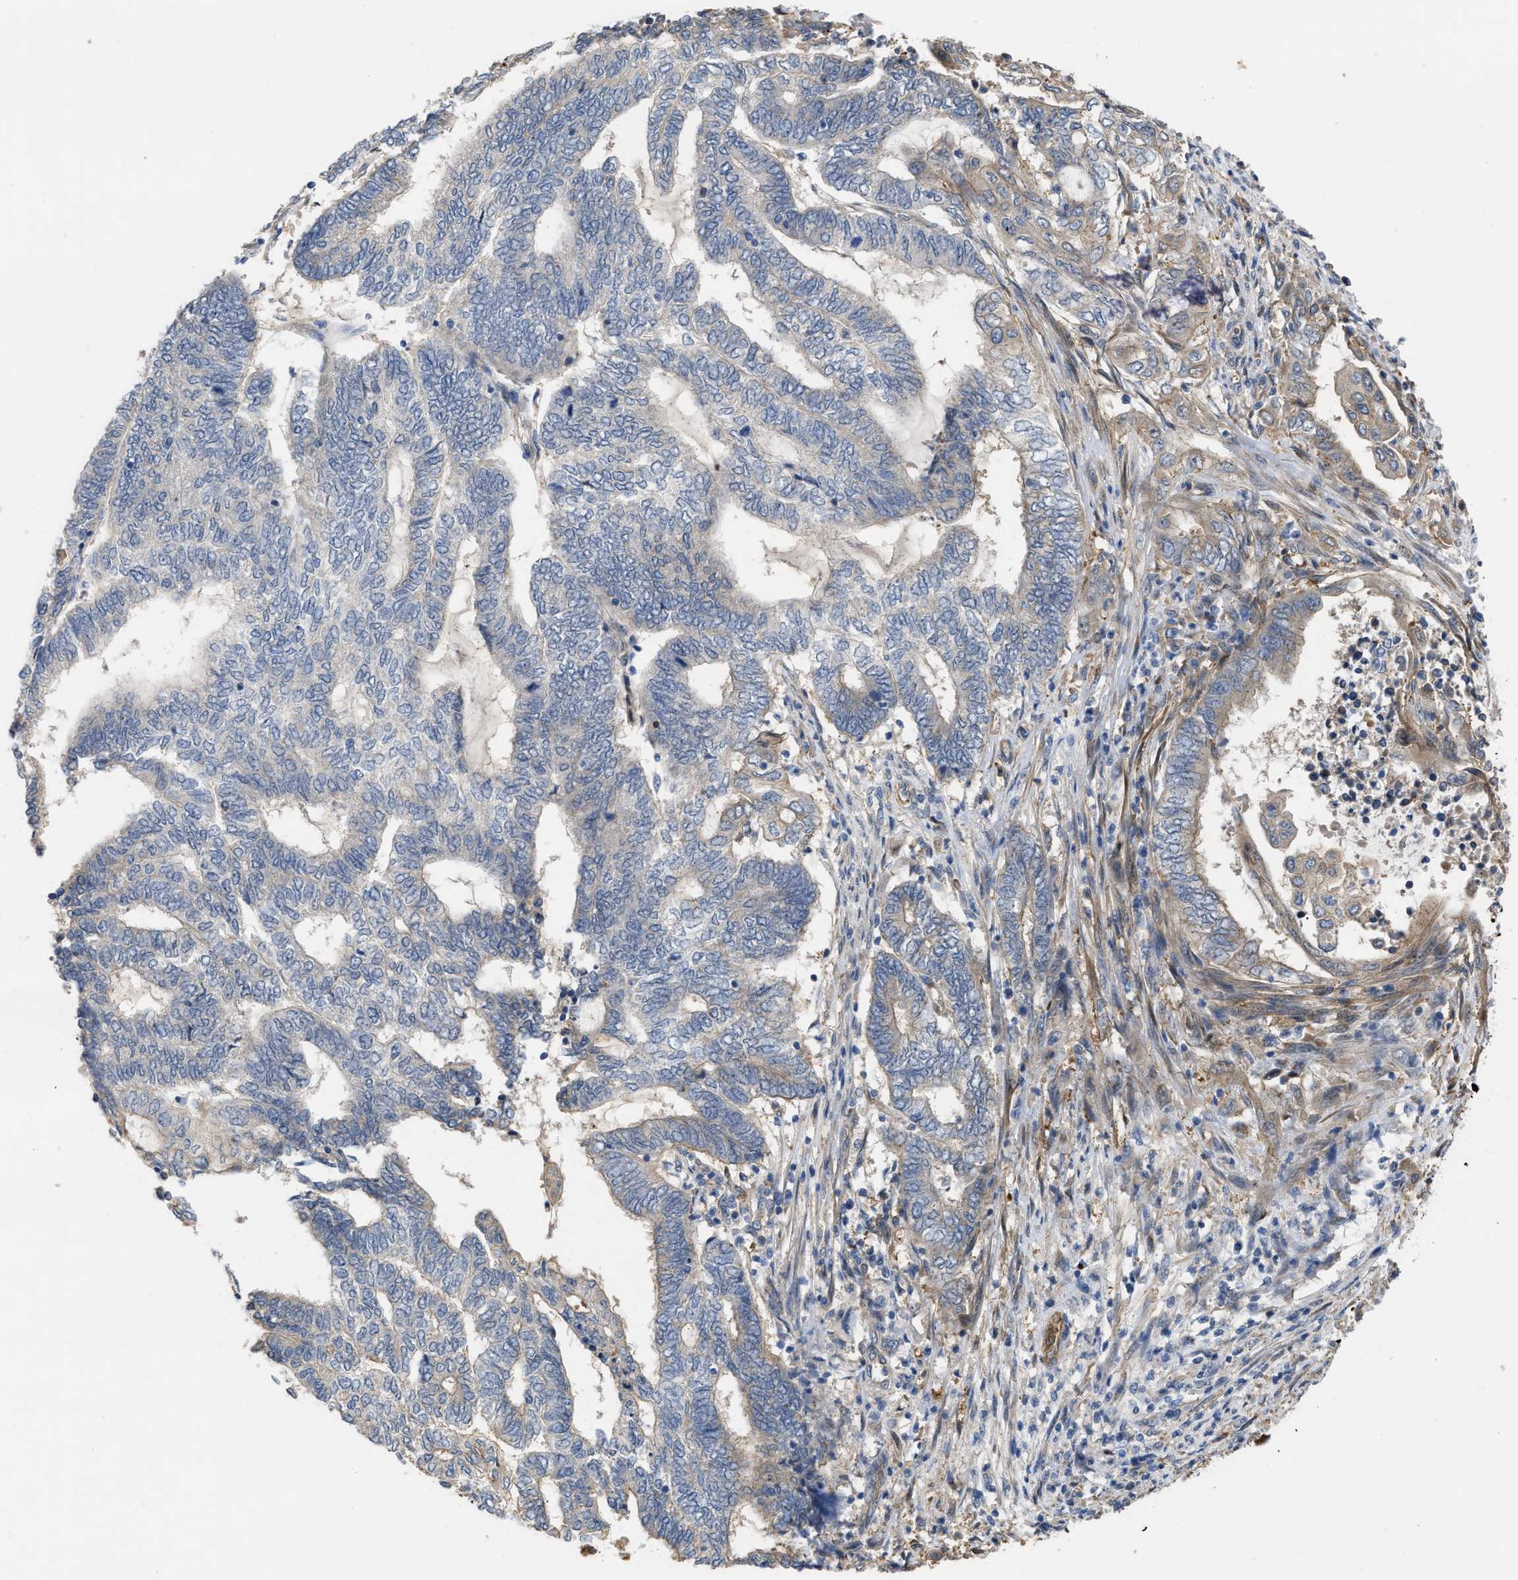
{"staining": {"intensity": "weak", "quantity": "<25%", "location": "cytoplasmic/membranous"}, "tissue": "endometrial cancer", "cell_type": "Tumor cells", "image_type": "cancer", "snomed": [{"axis": "morphology", "description": "Adenocarcinoma, NOS"}, {"axis": "topography", "description": "Uterus"}, {"axis": "topography", "description": "Endometrium"}], "caption": "Immunohistochemistry photomicrograph of human endometrial cancer (adenocarcinoma) stained for a protein (brown), which shows no positivity in tumor cells. Nuclei are stained in blue.", "gene": "SLC4A11", "patient": {"sex": "female", "age": 70}}